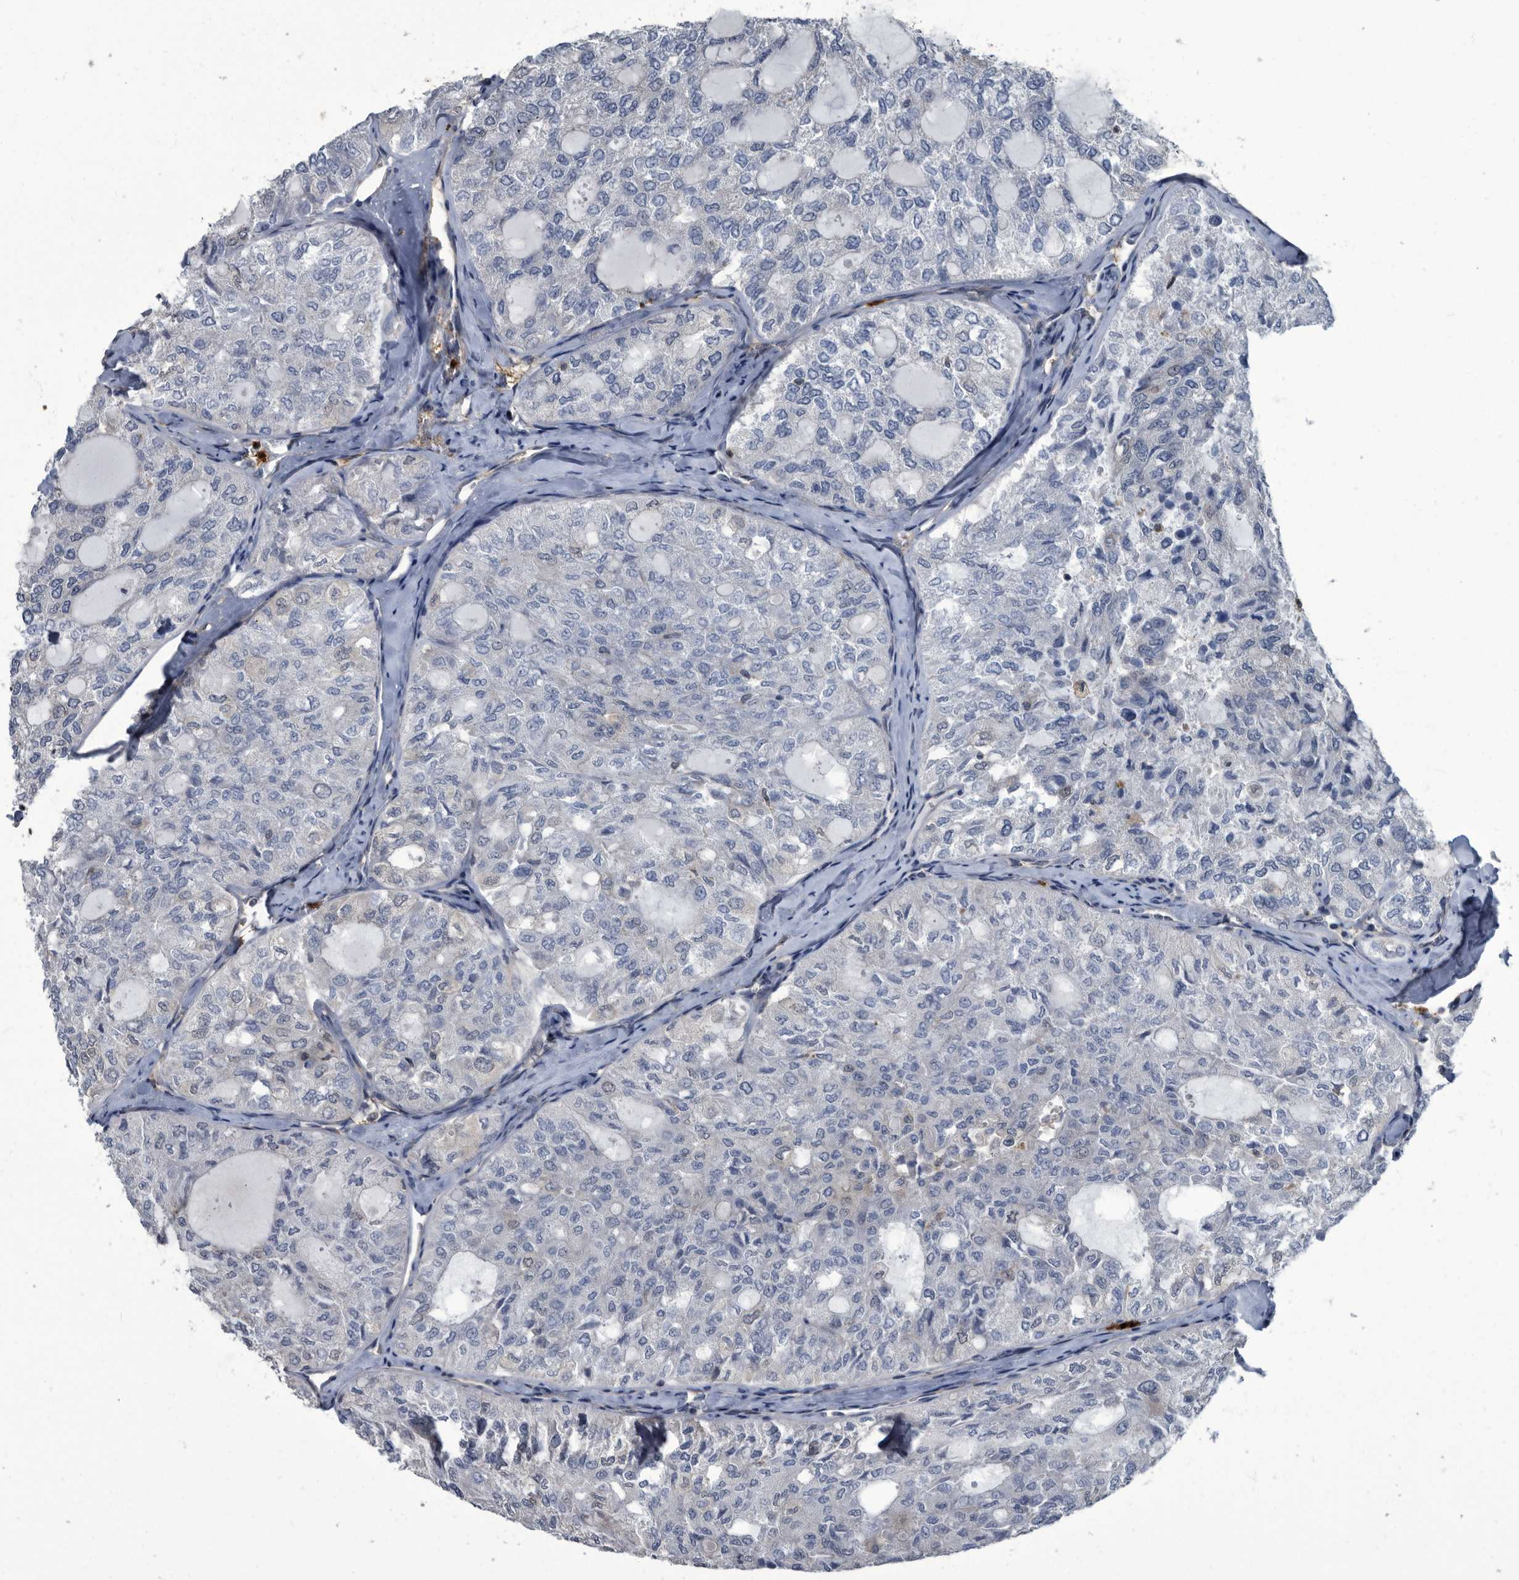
{"staining": {"intensity": "negative", "quantity": "none", "location": "none"}, "tissue": "thyroid cancer", "cell_type": "Tumor cells", "image_type": "cancer", "snomed": [{"axis": "morphology", "description": "Follicular adenoma carcinoma, NOS"}, {"axis": "topography", "description": "Thyroid gland"}], "caption": "A high-resolution histopathology image shows IHC staining of thyroid follicular adenoma carcinoma, which shows no significant staining in tumor cells.", "gene": "CDV3", "patient": {"sex": "male", "age": 75}}